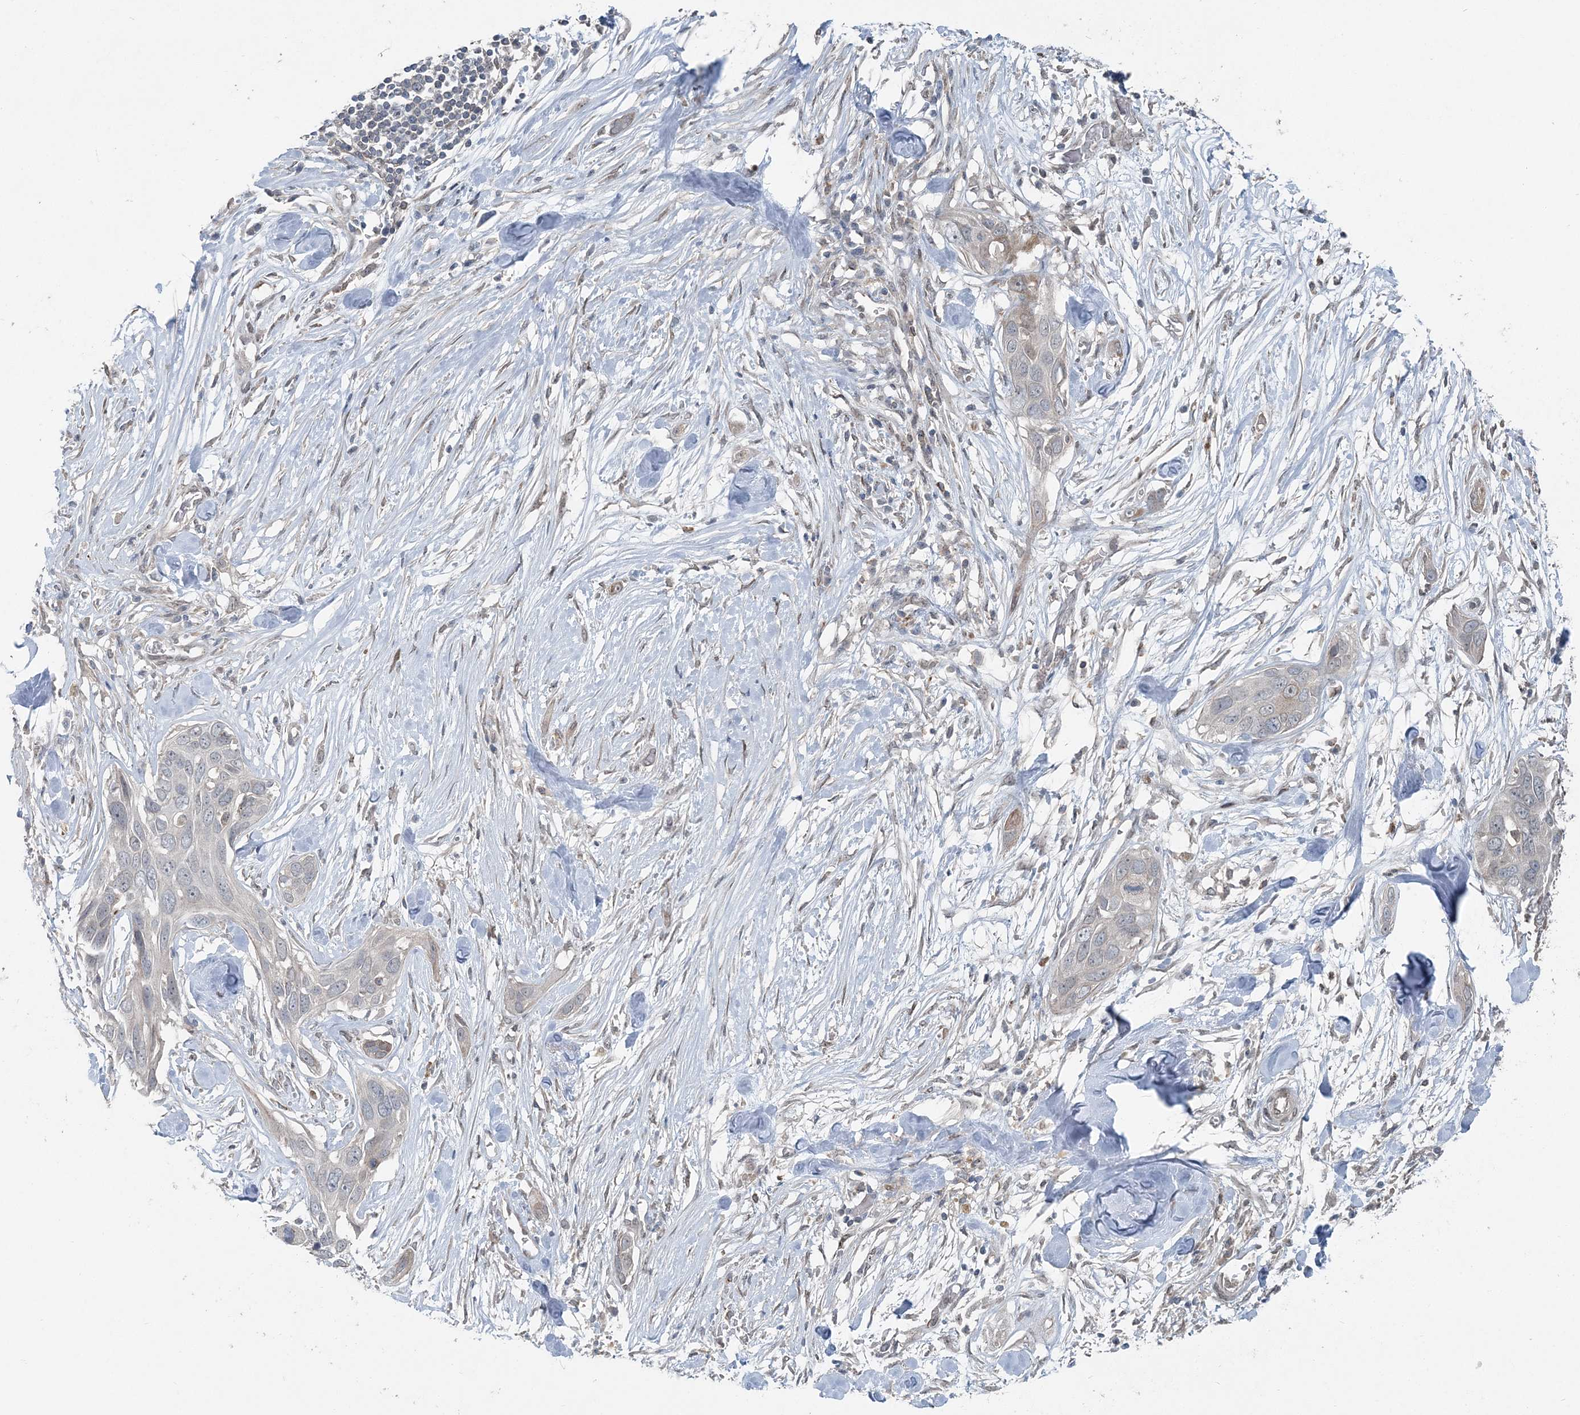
{"staining": {"intensity": "negative", "quantity": "none", "location": "none"}, "tissue": "pancreatic cancer", "cell_type": "Tumor cells", "image_type": "cancer", "snomed": [{"axis": "morphology", "description": "Adenocarcinoma, NOS"}, {"axis": "topography", "description": "Pancreas"}], "caption": "Pancreatic adenocarcinoma was stained to show a protein in brown. There is no significant positivity in tumor cells.", "gene": "FBXL17", "patient": {"sex": "female", "age": 60}}